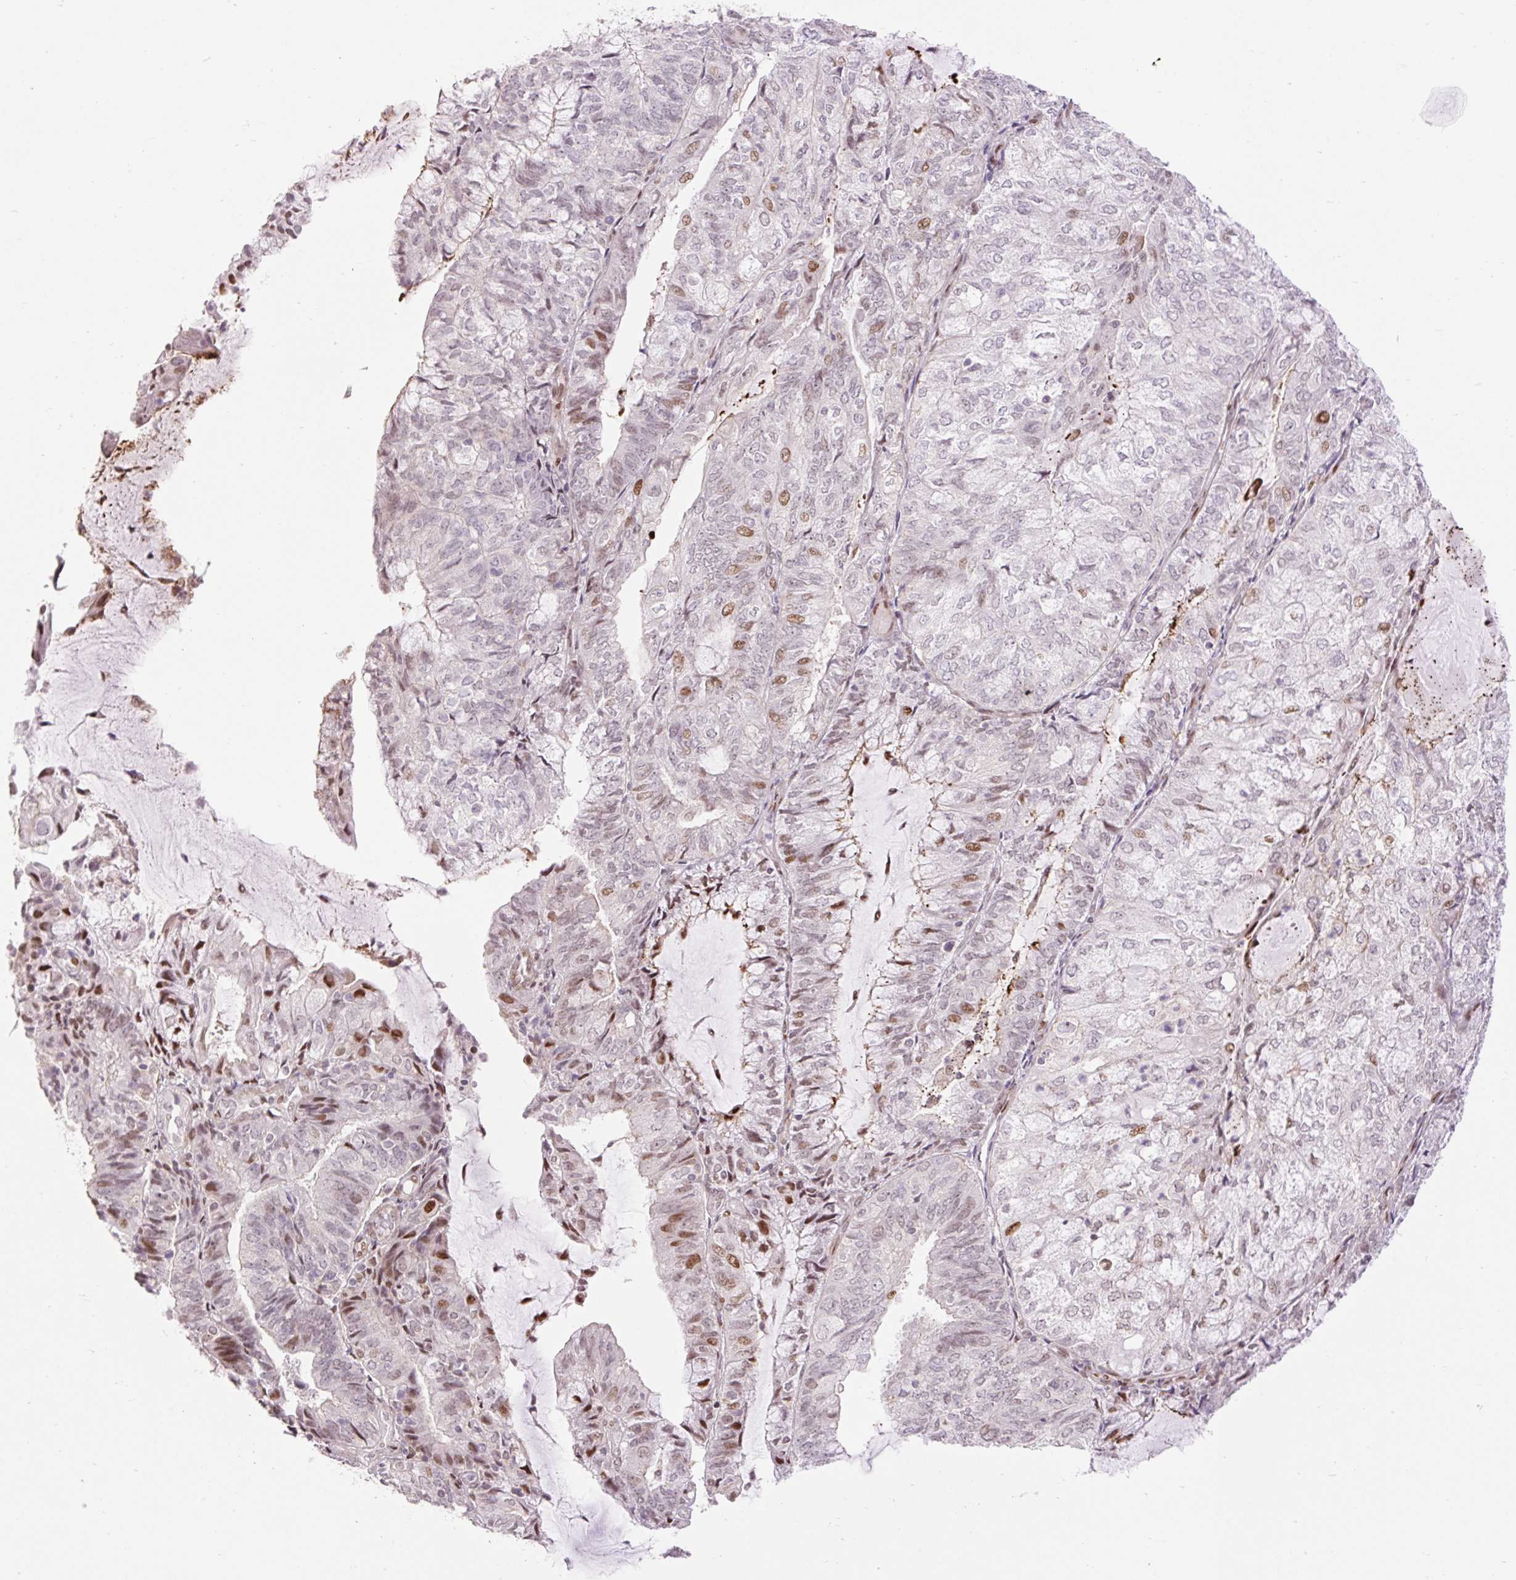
{"staining": {"intensity": "moderate", "quantity": "<25%", "location": "nuclear"}, "tissue": "endometrial cancer", "cell_type": "Tumor cells", "image_type": "cancer", "snomed": [{"axis": "morphology", "description": "Adenocarcinoma, NOS"}, {"axis": "topography", "description": "Endometrium"}], "caption": "Immunohistochemical staining of endometrial cancer (adenocarcinoma) displays moderate nuclear protein expression in approximately <25% of tumor cells.", "gene": "RIPPLY3", "patient": {"sex": "female", "age": 81}}